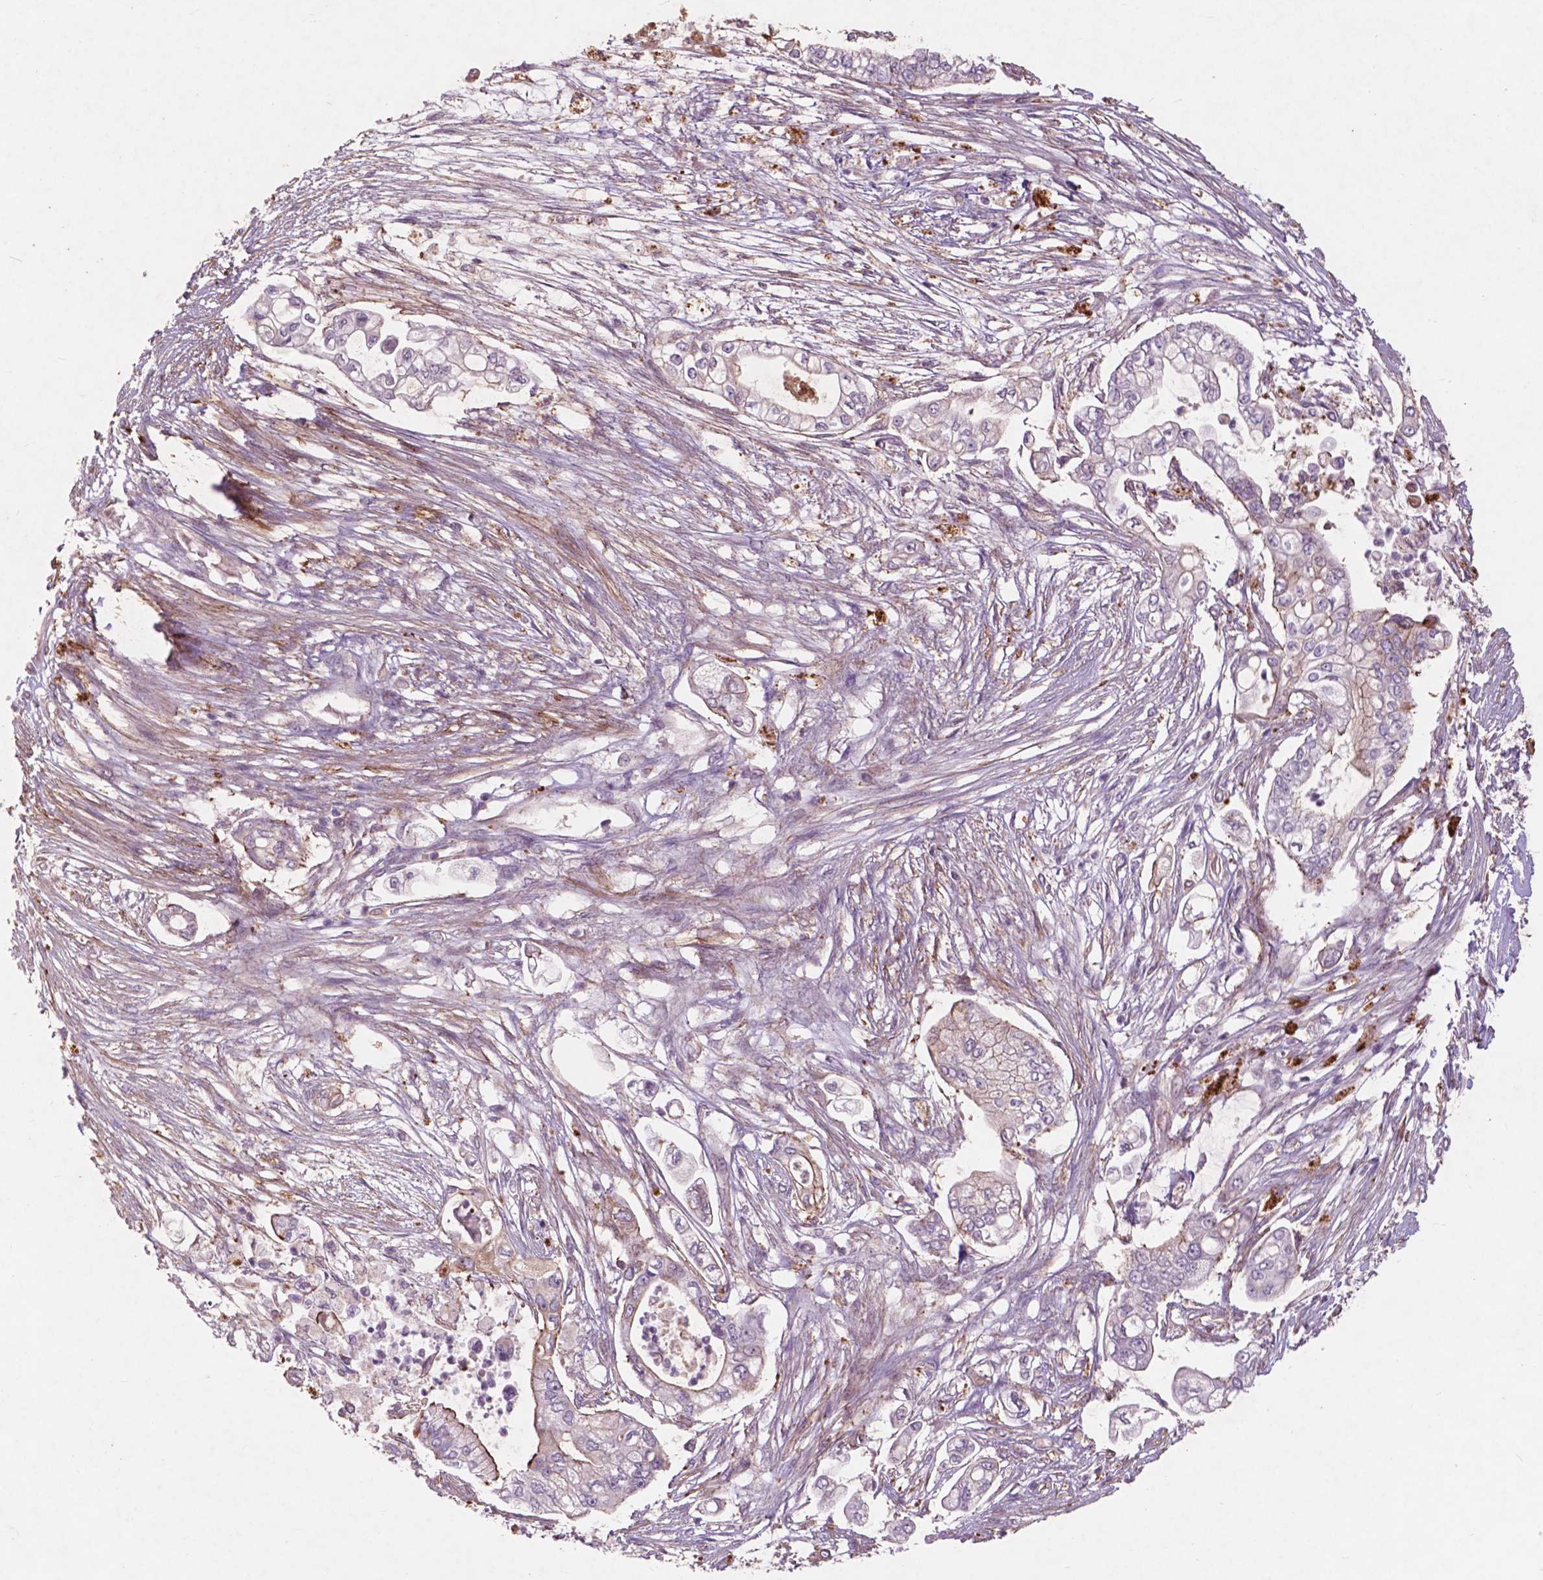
{"staining": {"intensity": "negative", "quantity": "none", "location": "none"}, "tissue": "pancreatic cancer", "cell_type": "Tumor cells", "image_type": "cancer", "snomed": [{"axis": "morphology", "description": "Adenocarcinoma, NOS"}, {"axis": "topography", "description": "Pancreas"}], "caption": "Immunohistochemical staining of adenocarcinoma (pancreatic) exhibits no significant positivity in tumor cells.", "gene": "RFPL4B", "patient": {"sex": "female", "age": 69}}